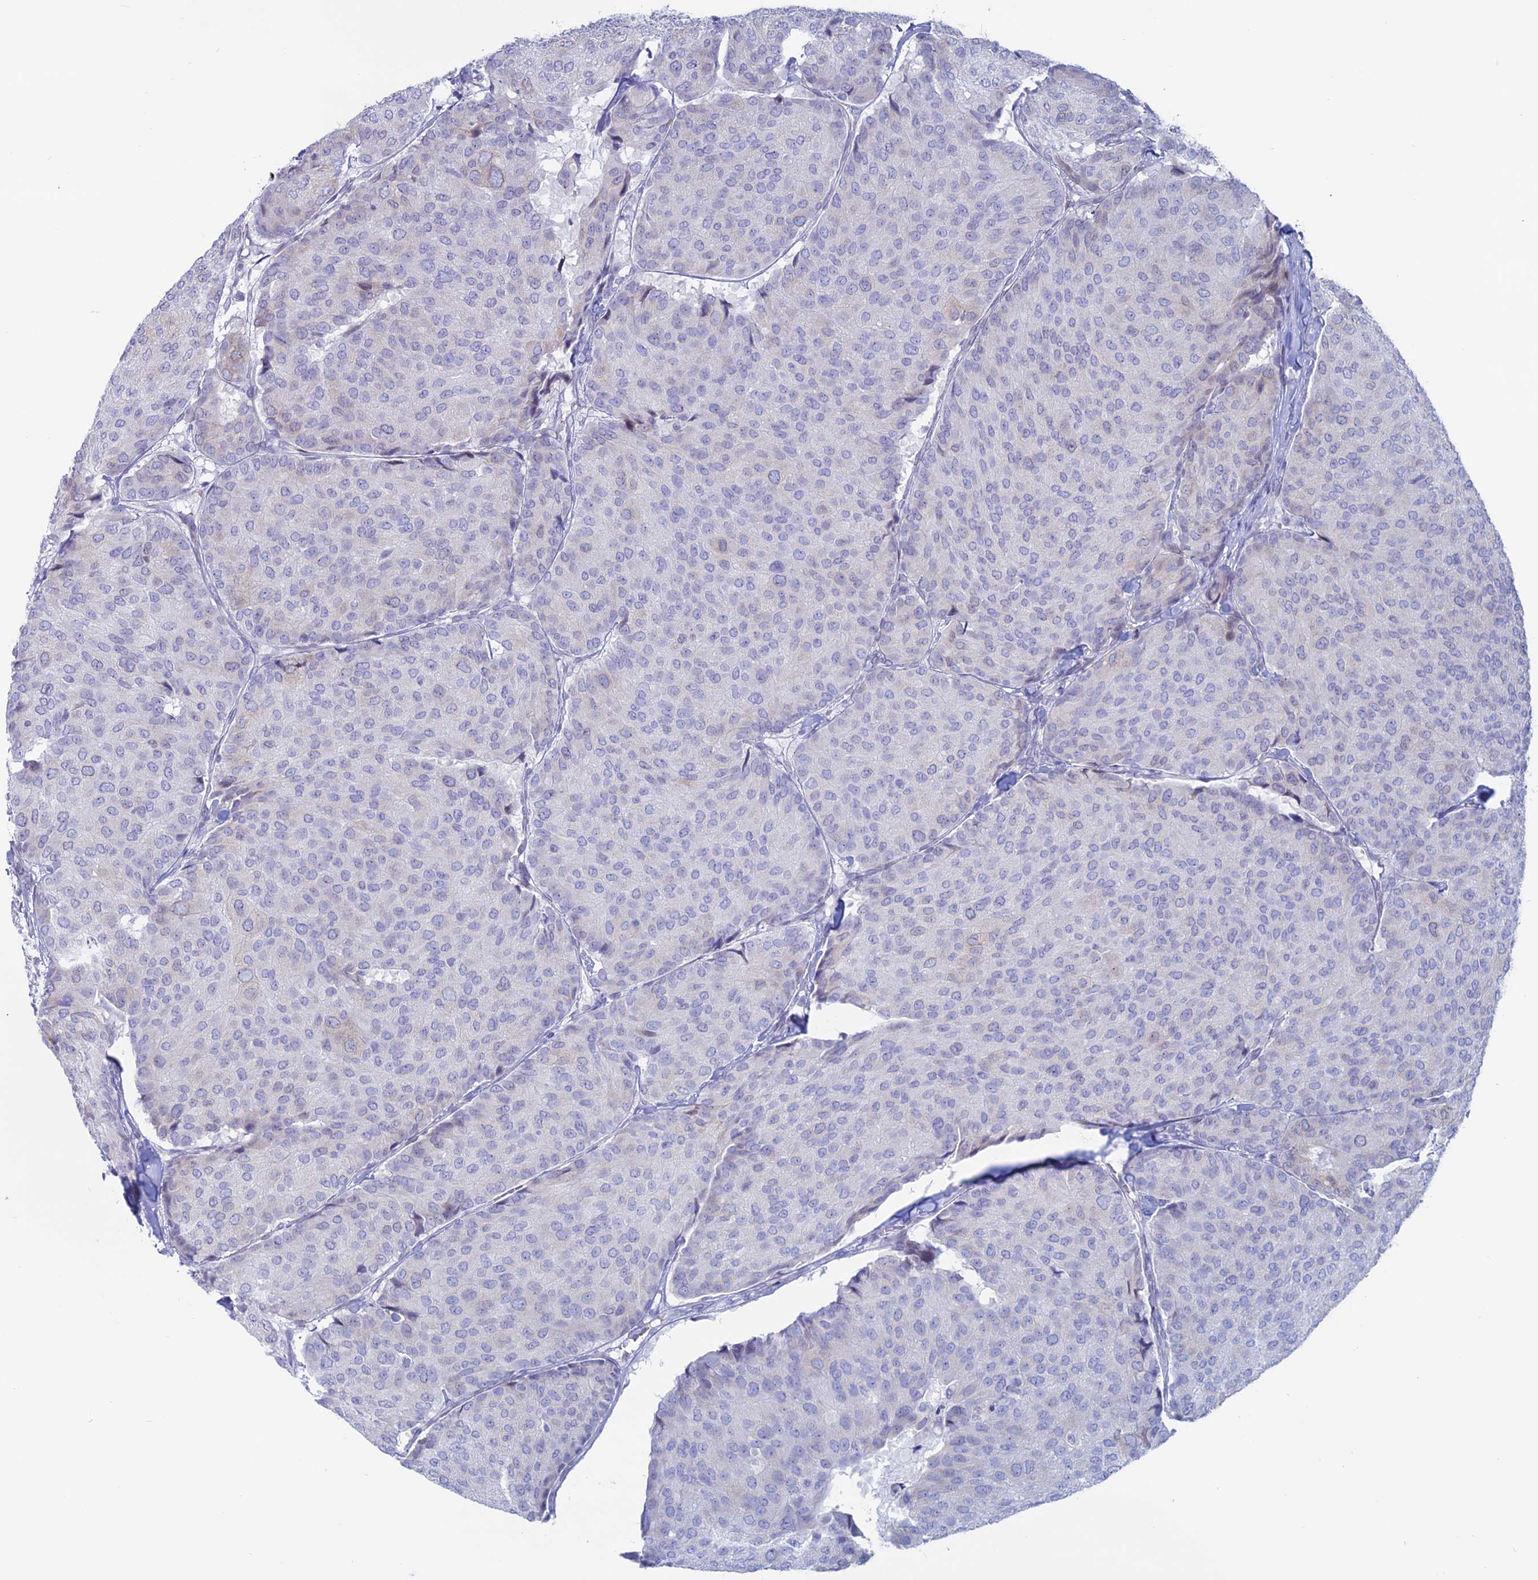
{"staining": {"intensity": "negative", "quantity": "none", "location": "none"}, "tissue": "breast cancer", "cell_type": "Tumor cells", "image_type": "cancer", "snomed": [{"axis": "morphology", "description": "Duct carcinoma"}, {"axis": "topography", "description": "Breast"}], "caption": "An image of human breast cancer is negative for staining in tumor cells.", "gene": "CERS6", "patient": {"sex": "female", "age": 75}}